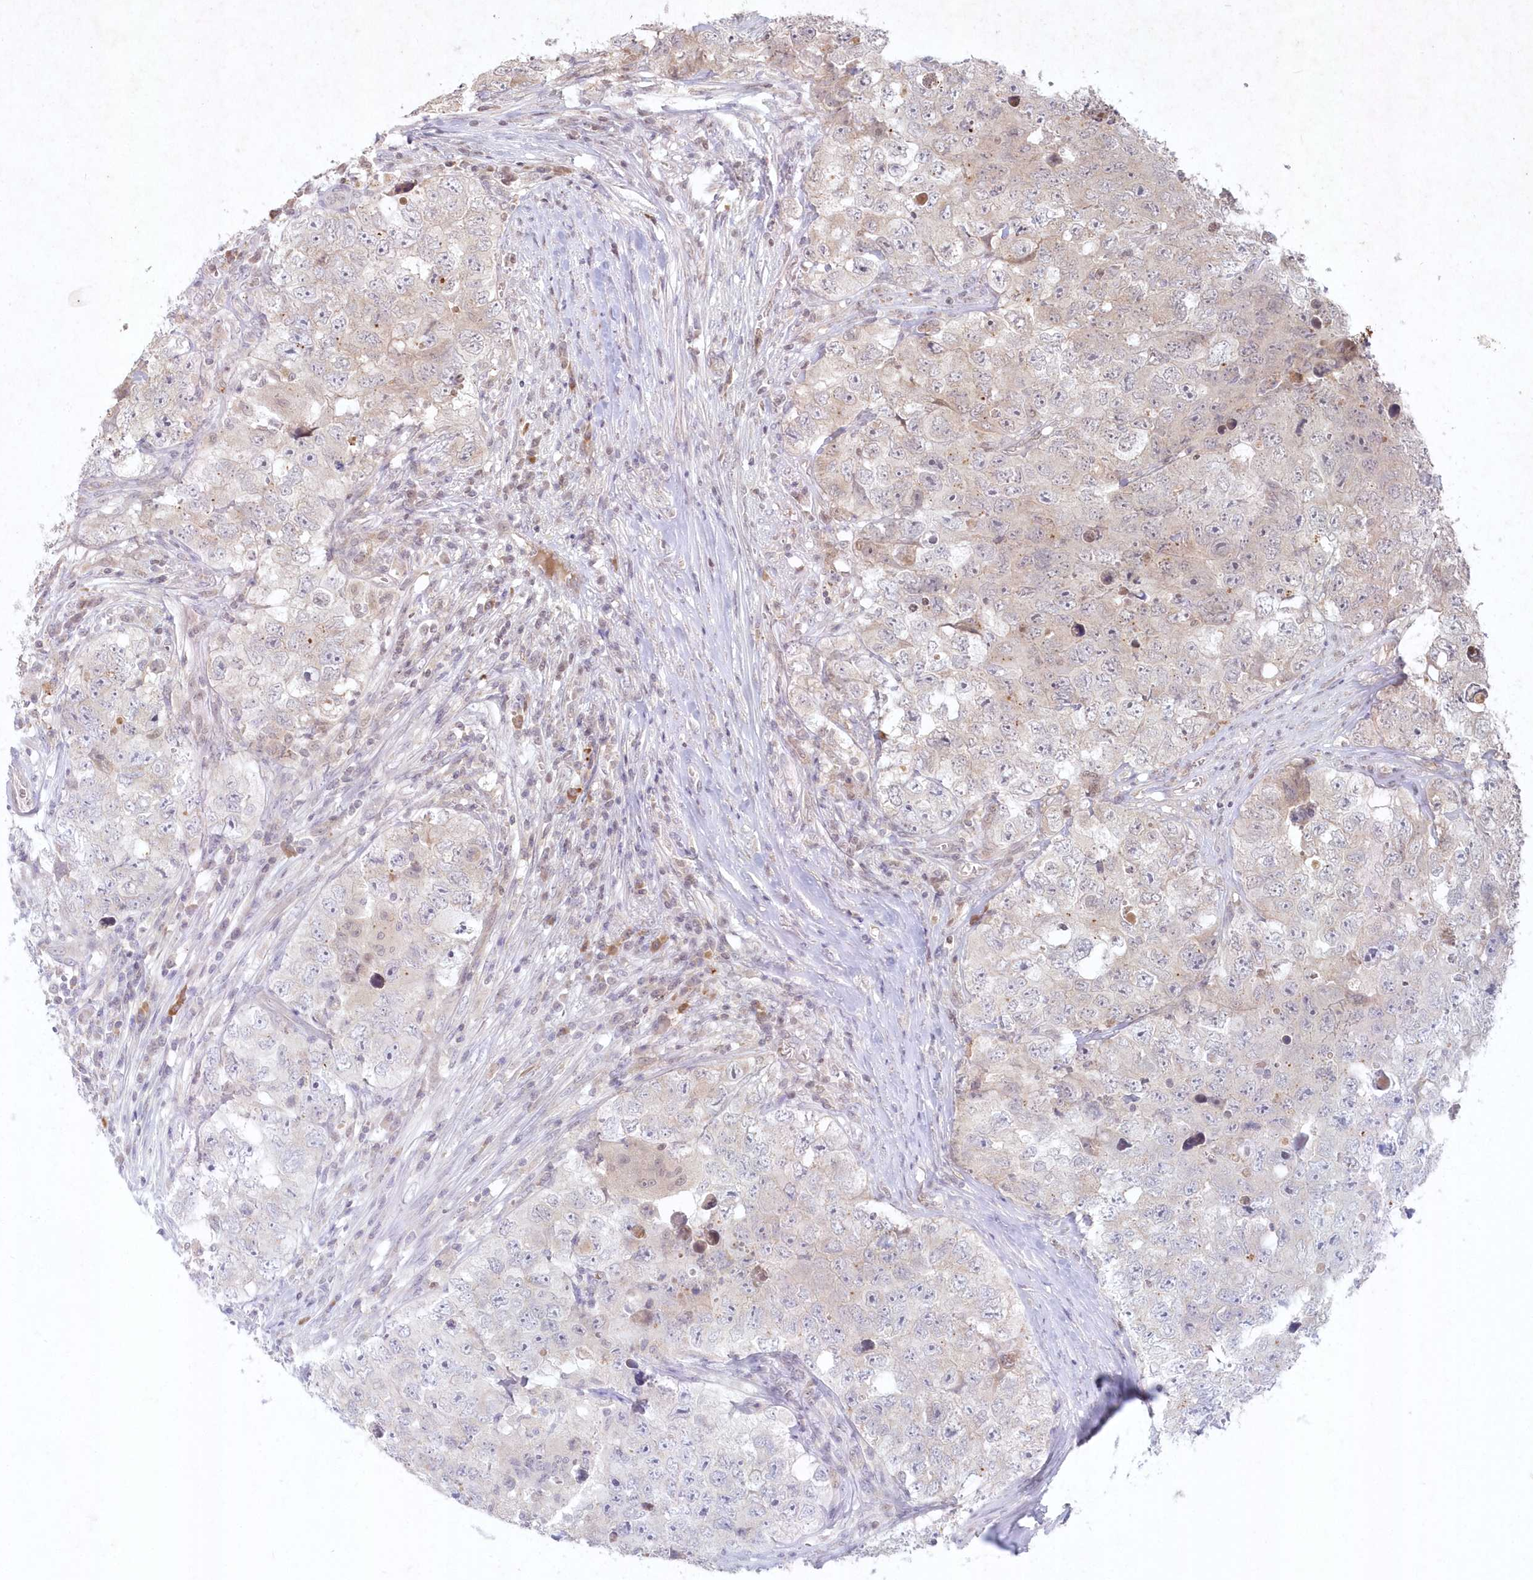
{"staining": {"intensity": "moderate", "quantity": "<25%", "location": "cytoplasmic/membranous,nuclear"}, "tissue": "testis cancer", "cell_type": "Tumor cells", "image_type": "cancer", "snomed": [{"axis": "morphology", "description": "Seminoma, NOS"}, {"axis": "morphology", "description": "Carcinoma, Embryonal, NOS"}, {"axis": "topography", "description": "Testis"}], "caption": "Approximately <25% of tumor cells in human testis cancer (embryonal carcinoma) exhibit moderate cytoplasmic/membranous and nuclear protein positivity as visualized by brown immunohistochemical staining.", "gene": "ASCC1", "patient": {"sex": "male", "age": 43}}